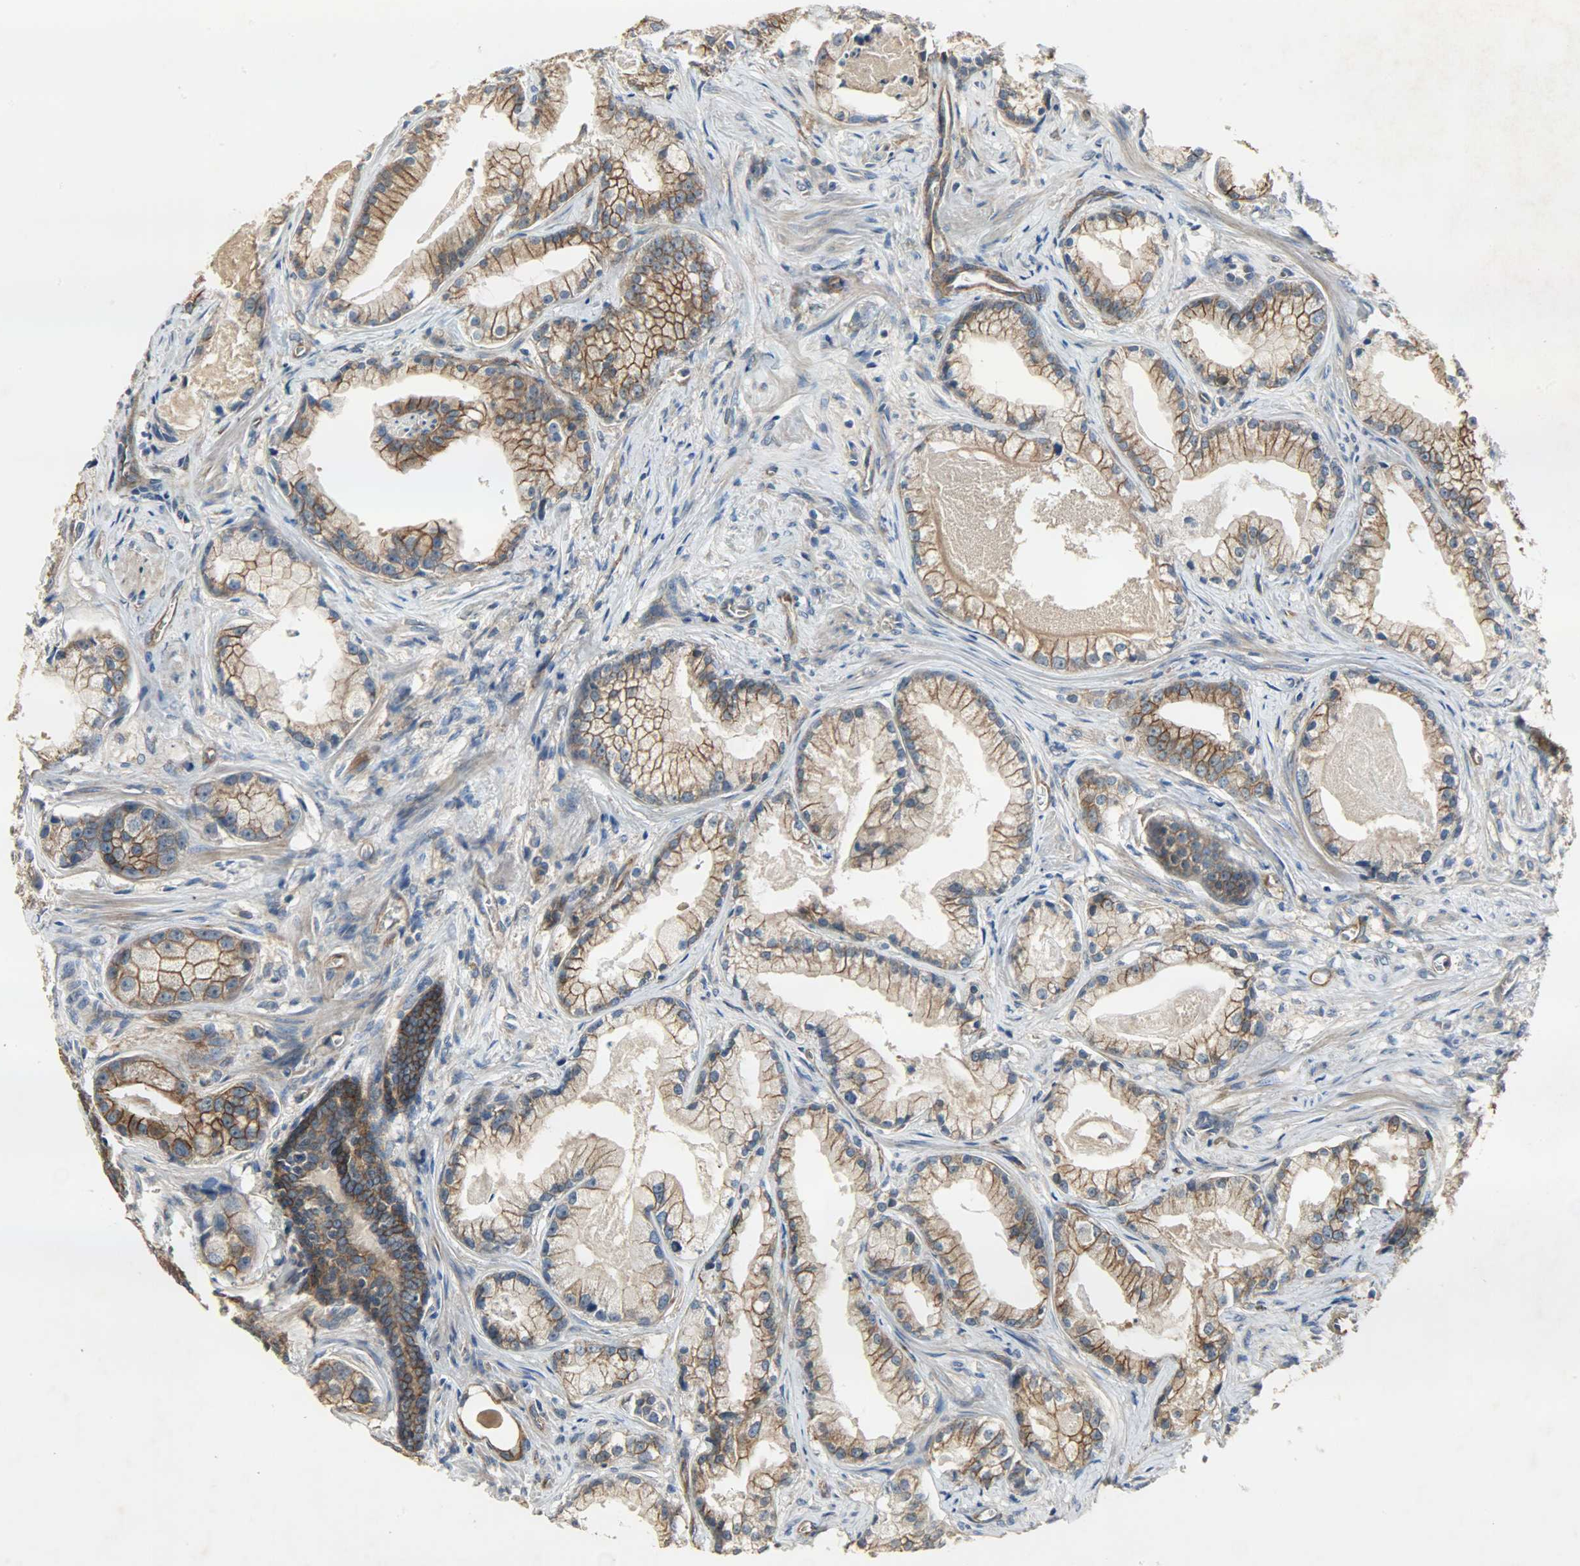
{"staining": {"intensity": "moderate", "quantity": ">75%", "location": "cytoplasmic/membranous"}, "tissue": "prostate cancer", "cell_type": "Tumor cells", "image_type": "cancer", "snomed": [{"axis": "morphology", "description": "Adenocarcinoma, Low grade"}, {"axis": "topography", "description": "Prostate"}], "caption": "A high-resolution micrograph shows IHC staining of prostate cancer, which demonstrates moderate cytoplasmic/membranous staining in approximately >75% of tumor cells.", "gene": "KIAA1217", "patient": {"sex": "male", "age": 59}}